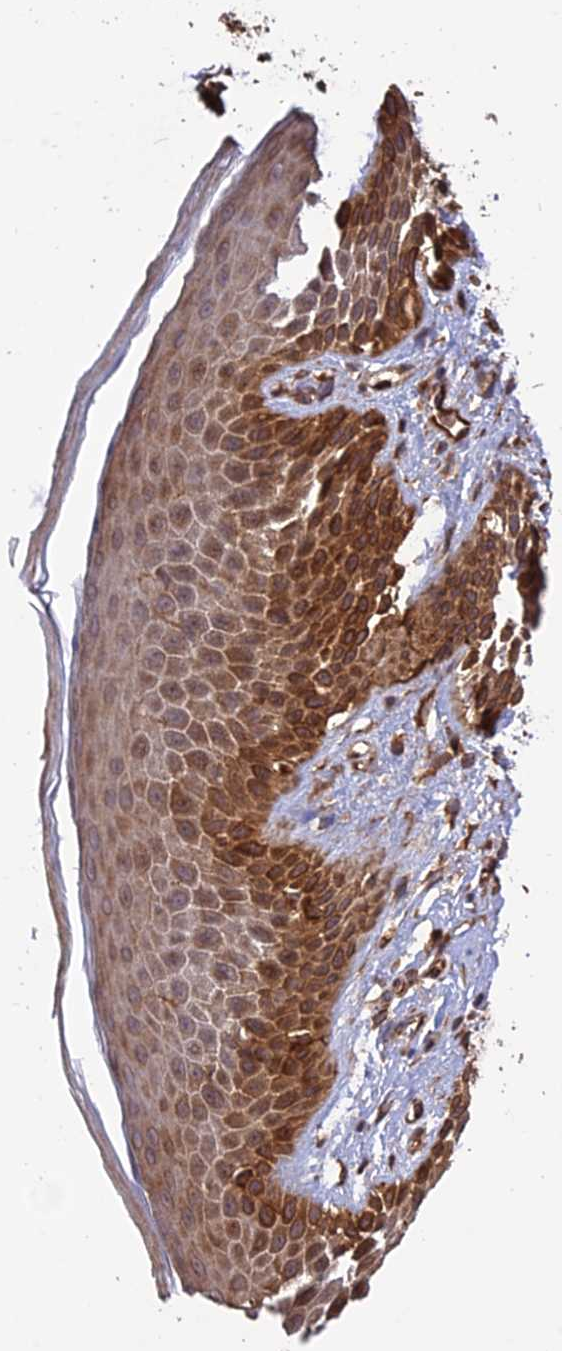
{"staining": {"intensity": "strong", "quantity": "25%-75%", "location": "cytoplasmic/membranous"}, "tissue": "skin", "cell_type": "Epidermal cells", "image_type": "normal", "snomed": [{"axis": "morphology", "description": "Normal tissue, NOS"}, {"axis": "topography", "description": "Anal"}], "caption": "IHC histopathology image of unremarkable skin: skin stained using immunohistochemistry (IHC) shows high levels of strong protein expression localized specifically in the cytoplasmic/membranous of epidermal cells, appearing as a cytoplasmic/membranous brown color.", "gene": "CREBL2", "patient": {"sex": "male", "age": 74}}